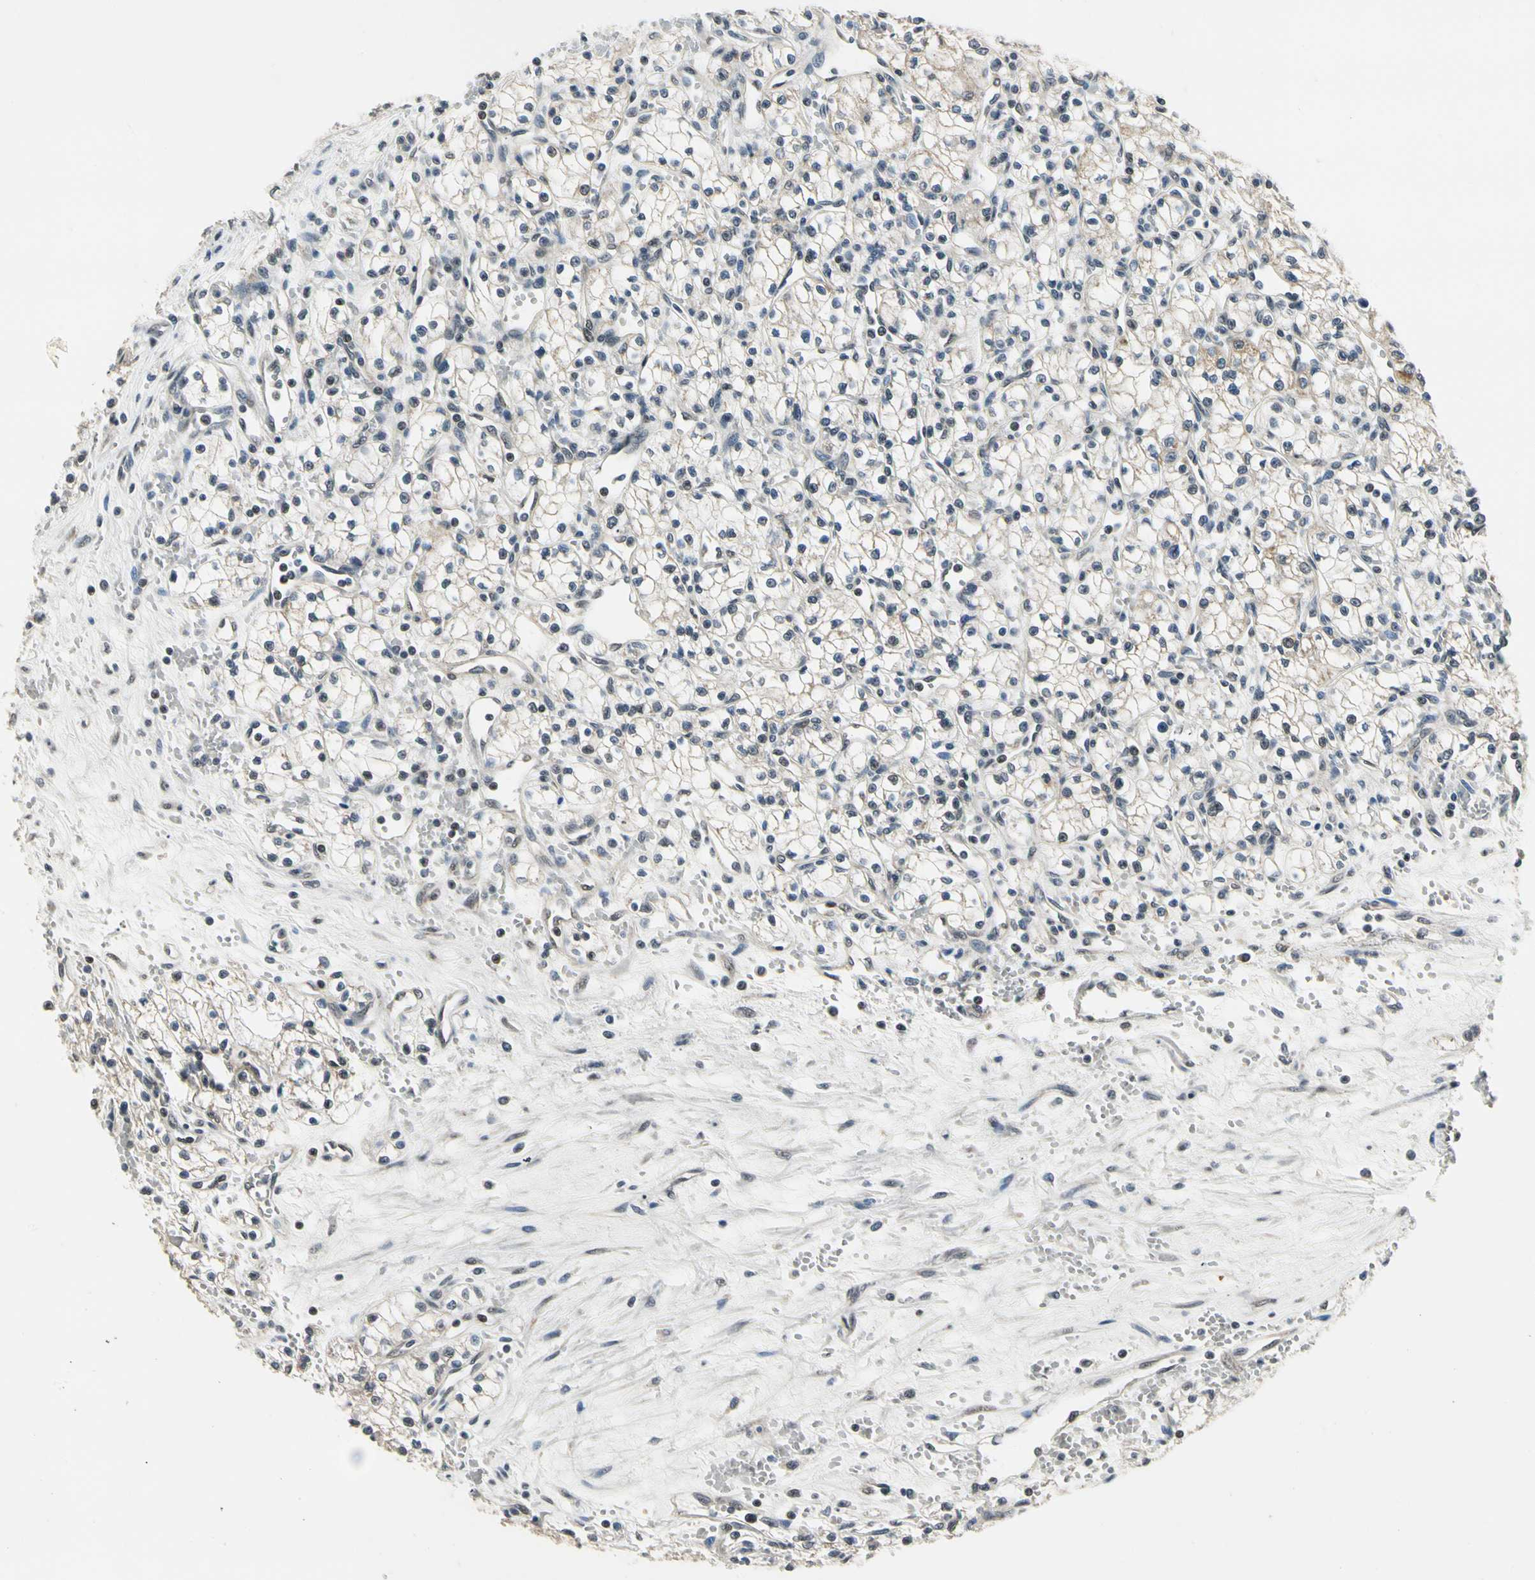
{"staining": {"intensity": "weak", "quantity": "<25%", "location": "cytoplasmic/membranous"}, "tissue": "renal cancer", "cell_type": "Tumor cells", "image_type": "cancer", "snomed": [{"axis": "morphology", "description": "Normal tissue, NOS"}, {"axis": "morphology", "description": "Adenocarcinoma, NOS"}, {"axis": "topography", "description": "Kidney"}], "caption": "IHC of renal adenocarcinoma demonstrates no positivity in tumor cells.", "gene": "PDK2", "patient": {"sex": "male", "age": 59}}